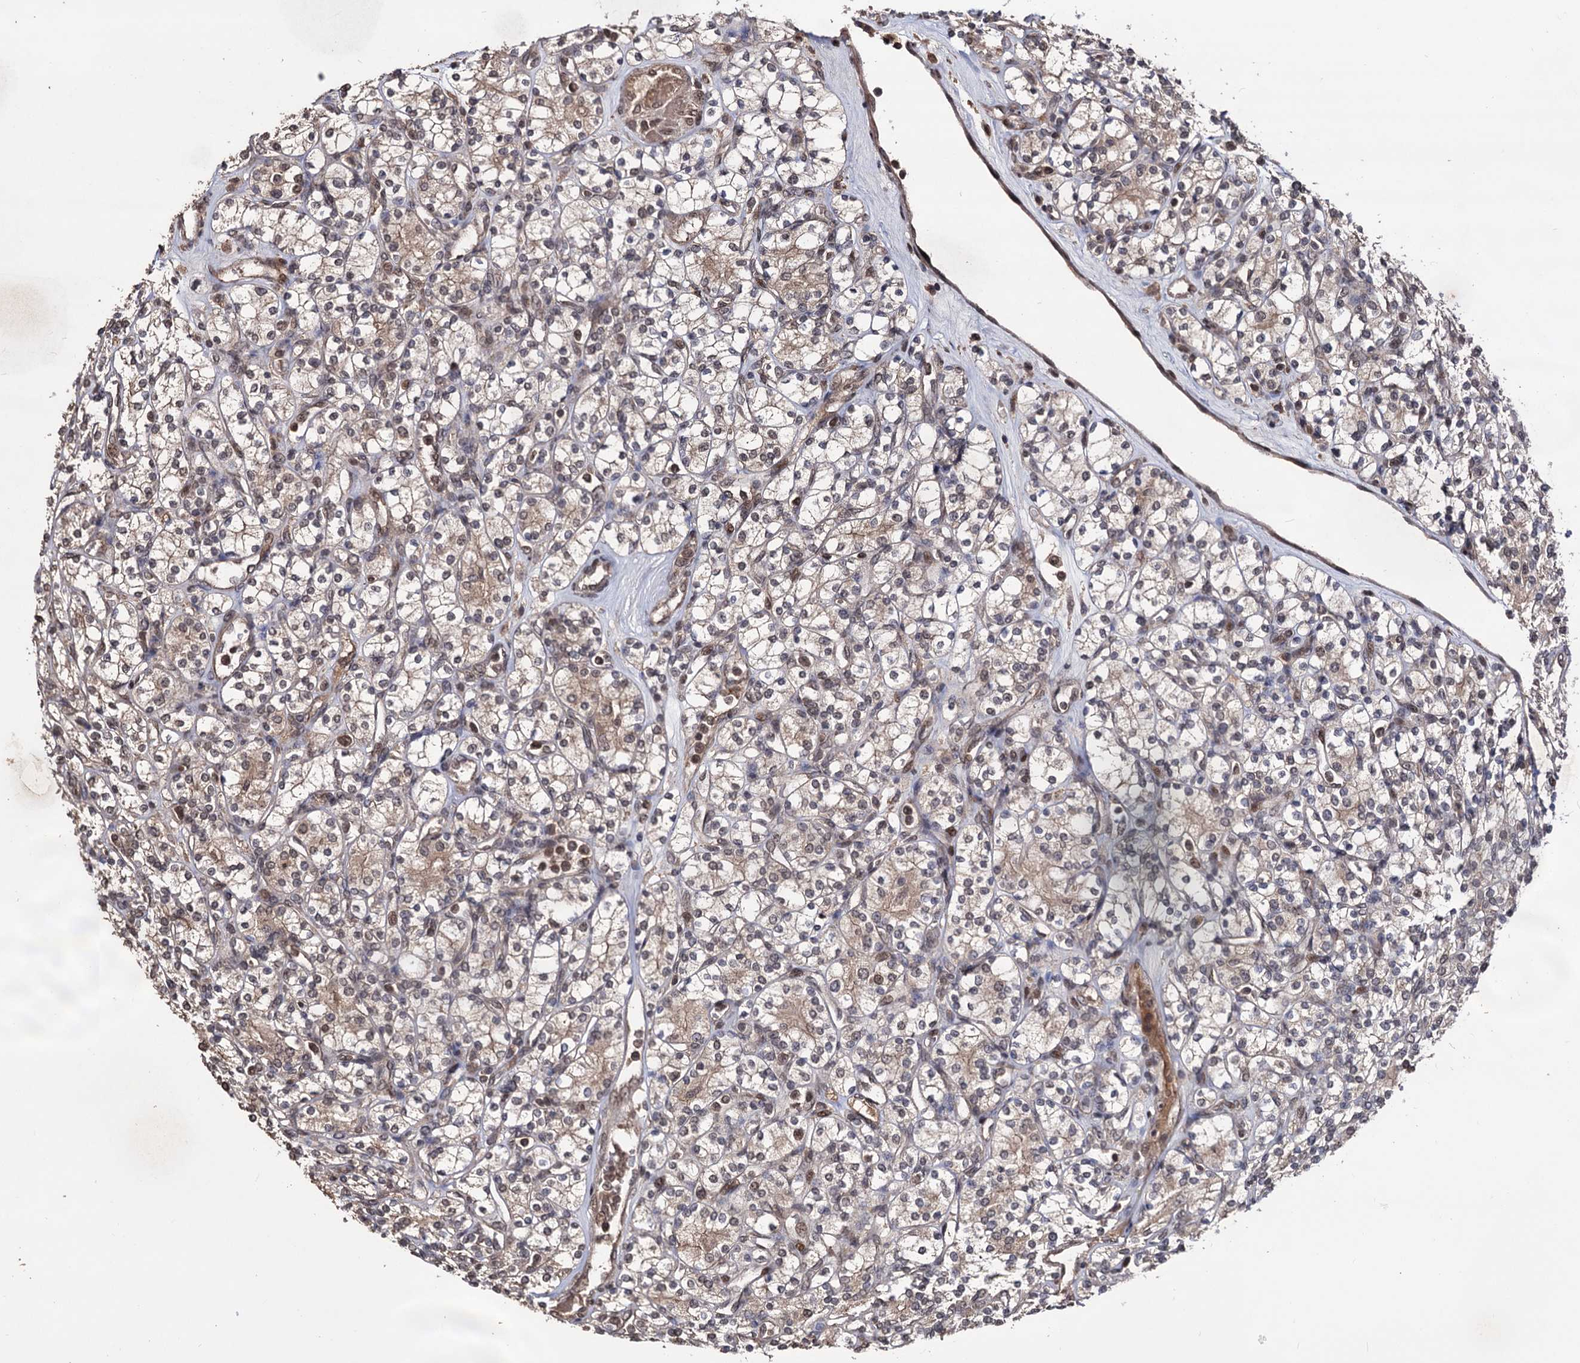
{"staining": {"intensity": "weak", "quantity": "<25%", "location": "cytoplasmic/membranous,nuclear"}, "tissue": "renal cancer", "cell_type": "Tumor cells", "image_type": "cancer", "snomed": [{"axis": "morphology", "description": "Adenocarcinoma, NOS"}, {"axis": "topography", "description": "Kidney"}], "caption": "IHC micrograph of neoplastic tissue: adenocarcinoma (renal) stained with DAB (3,3'-diaminobenzidine) displays no significant protein positivity in tumor cells.", "gene": "KLF5", "patient": {"sex": "male", "age": 77}}